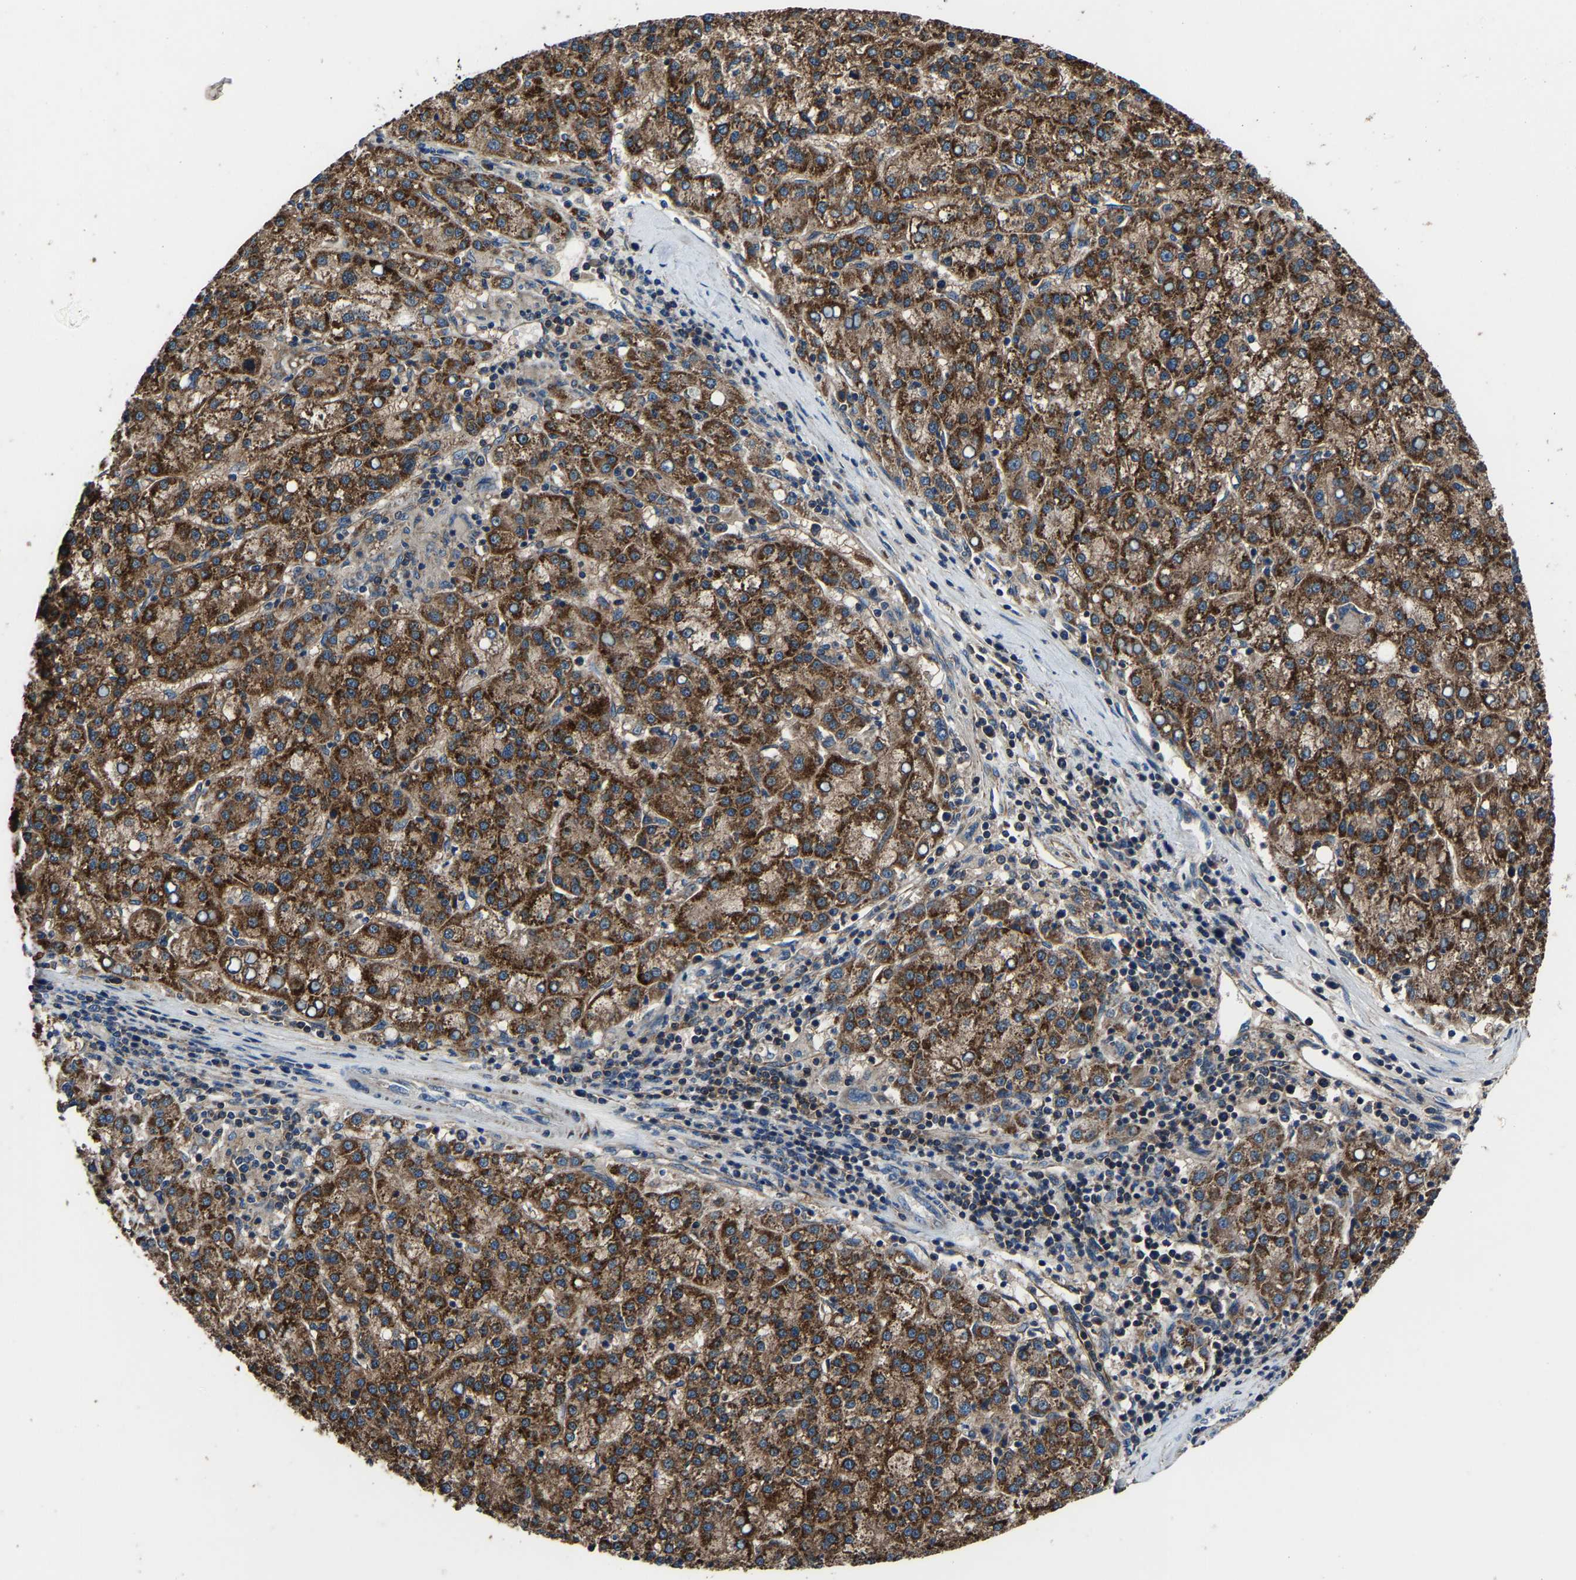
{"staining": {"intensity": "strong", "quantity": ">75%", "location": "cytoplasmic/membranous"}, "tissue": "liver cancer", "cell_type": "Tumor cells", "image_type": "cancer", "snomed": [{"axis": "morphology", "description": "Carcinoma, Hepatocellular, NOS"}, {"axis": "topography", "description": "Liver"}], "caption": "This micrograph exhibits hepatocellular carcinoma (liver) stained with immunohistochemistry to label a protein in brown. The cytoplasmic/membranous of tumor cells show strong positivity for the protein. Nuclei are counter-stained blue.", "gene": "KIAA1958", "patient": {"sex": "female", "age": 58}}